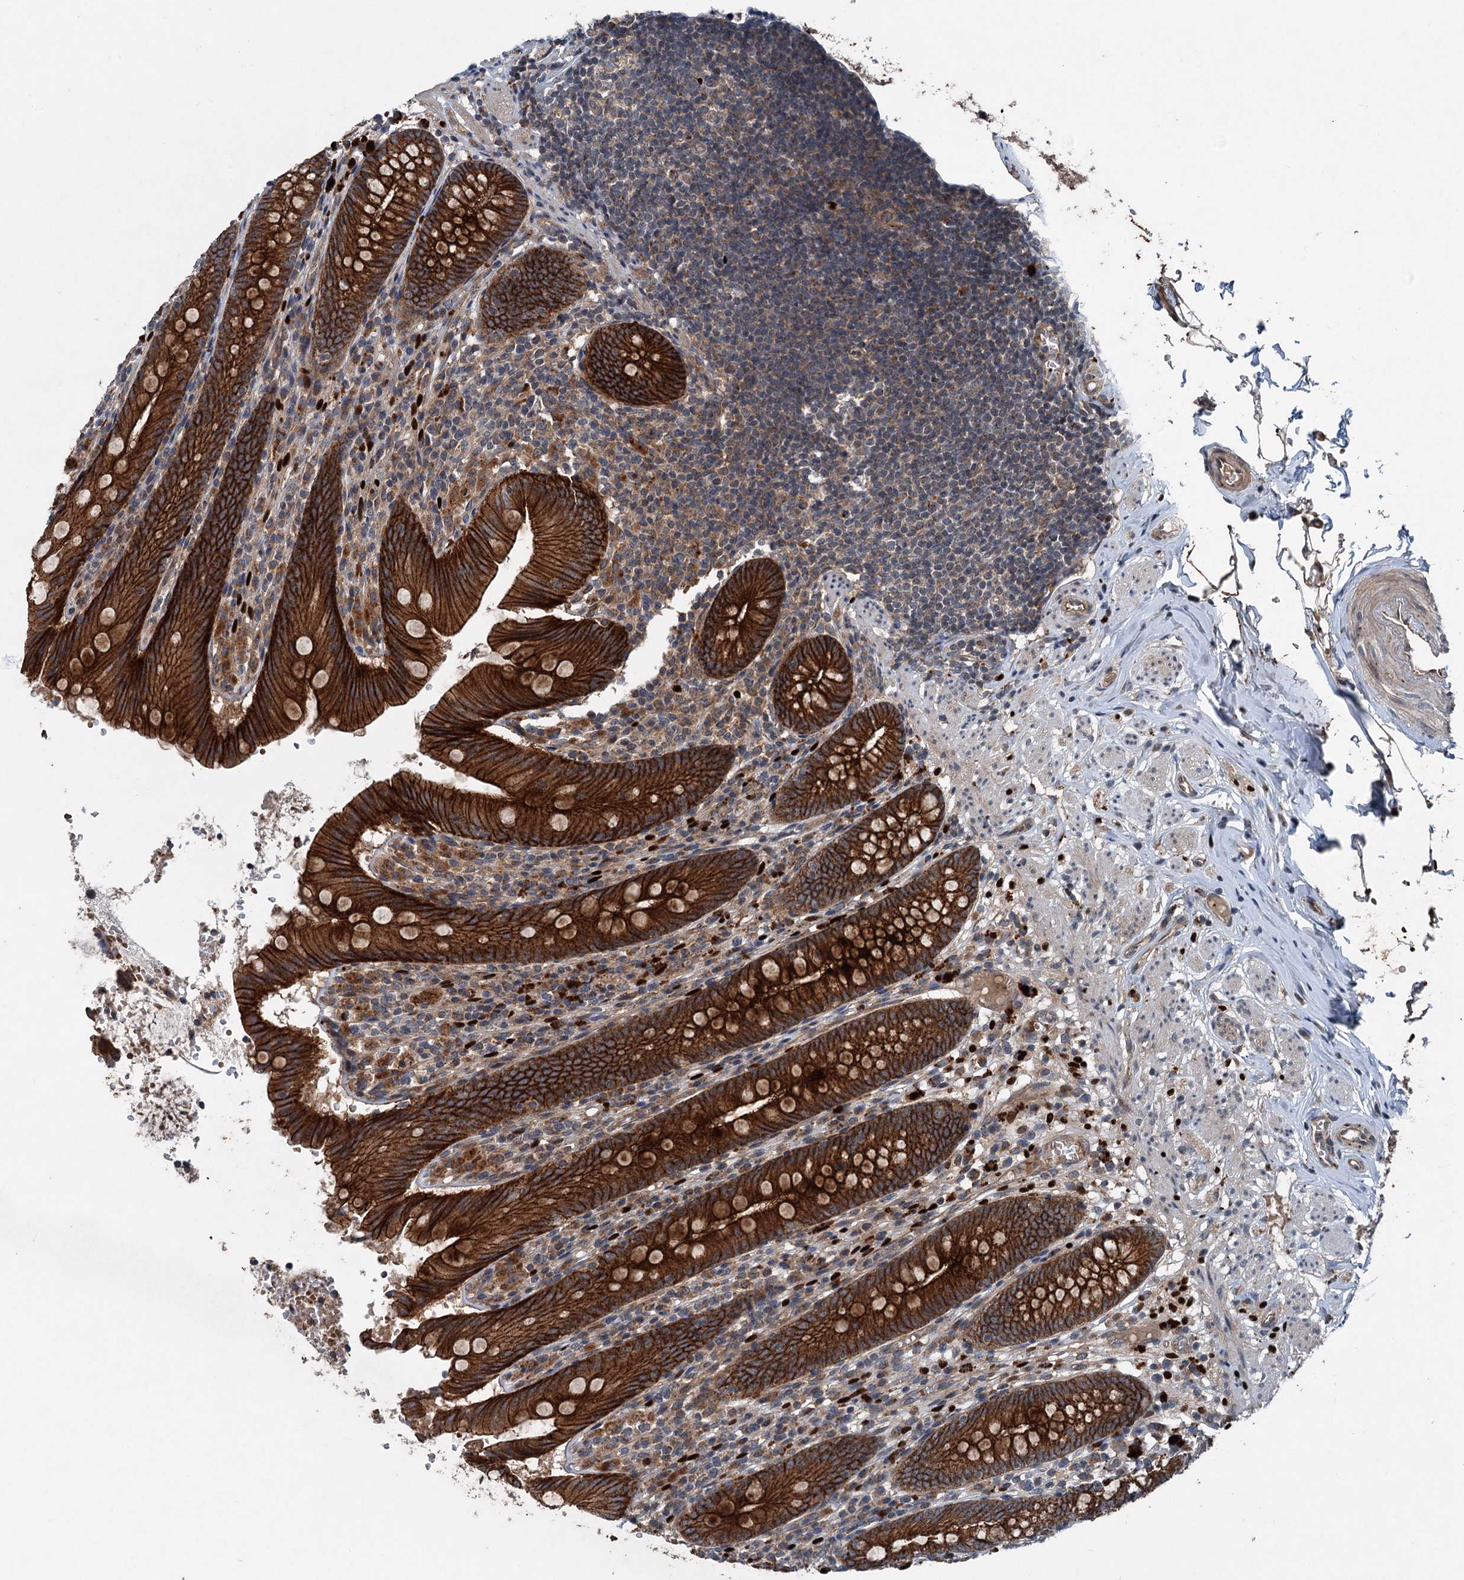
{"staining": {"intensity": "strong", "quantity": ">75%", "location": "cytoplasmic/membranous"}, "tissue": "appendix", "cell_type": "Glandular cells", "image_type": "normal", "snomed": [{"axis": "morphology", "description": "Normal tissue, NOS"}, {"axis": "topography", "description": "Appendix"}], "caption": "Immunohistochemical staining of normal appendix exhibits high levels of strong cytoplasmic/membranous positivity in about >75% of glandular cells.", "gene": "N4BP2L2", "patient": {"sex": "male", "age": 55}}